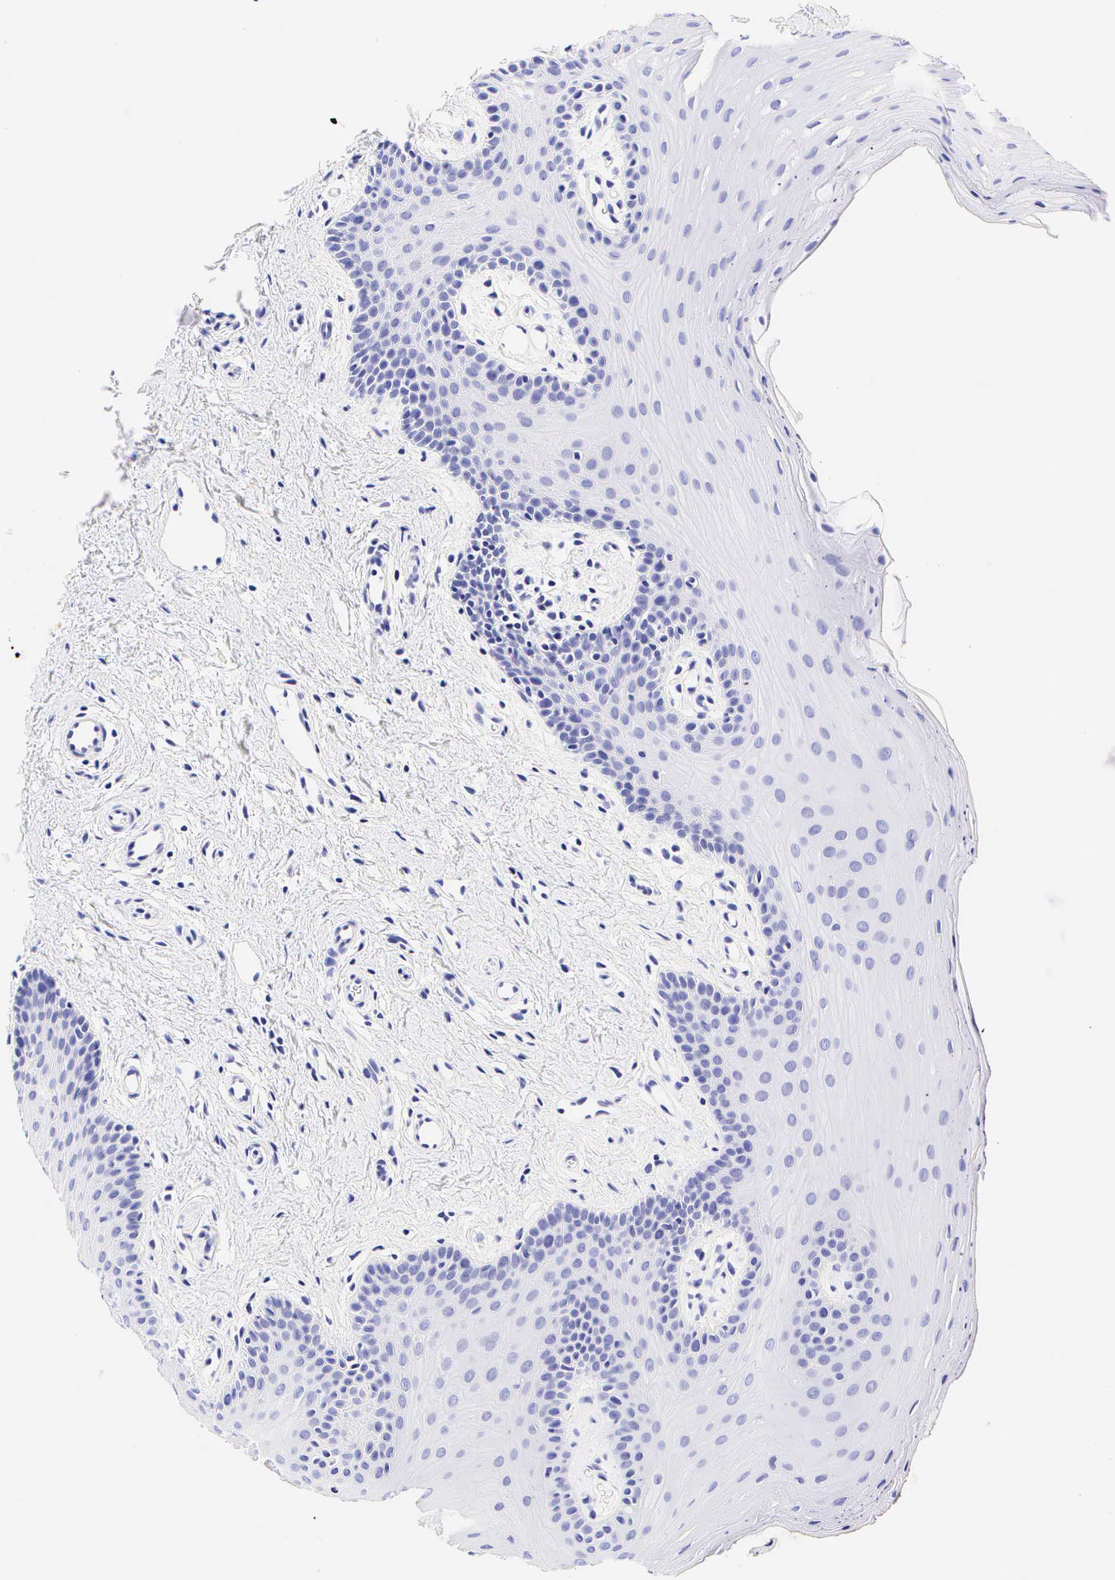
{"staining": {"intensity": "negative", "quantity": "none", "location": "none"}, "tissue": "oral mucosa", "cell_type": "Squamous epithelial cells", "image_type": "normal", "snomed": [{"axis": "morphology", "description": "Normal tissue, NOS"}, {"axis": "topography", "description": "Oral tissue"}], "caption": "DAB (3,3'-diaminobenzidine) immunohistochemical staining of unremarkable oral mucosa displays no significant positivity in squamous epithelial cells.", "gene": "KRT20", "patient": {"sex": "male", "age": 14}}